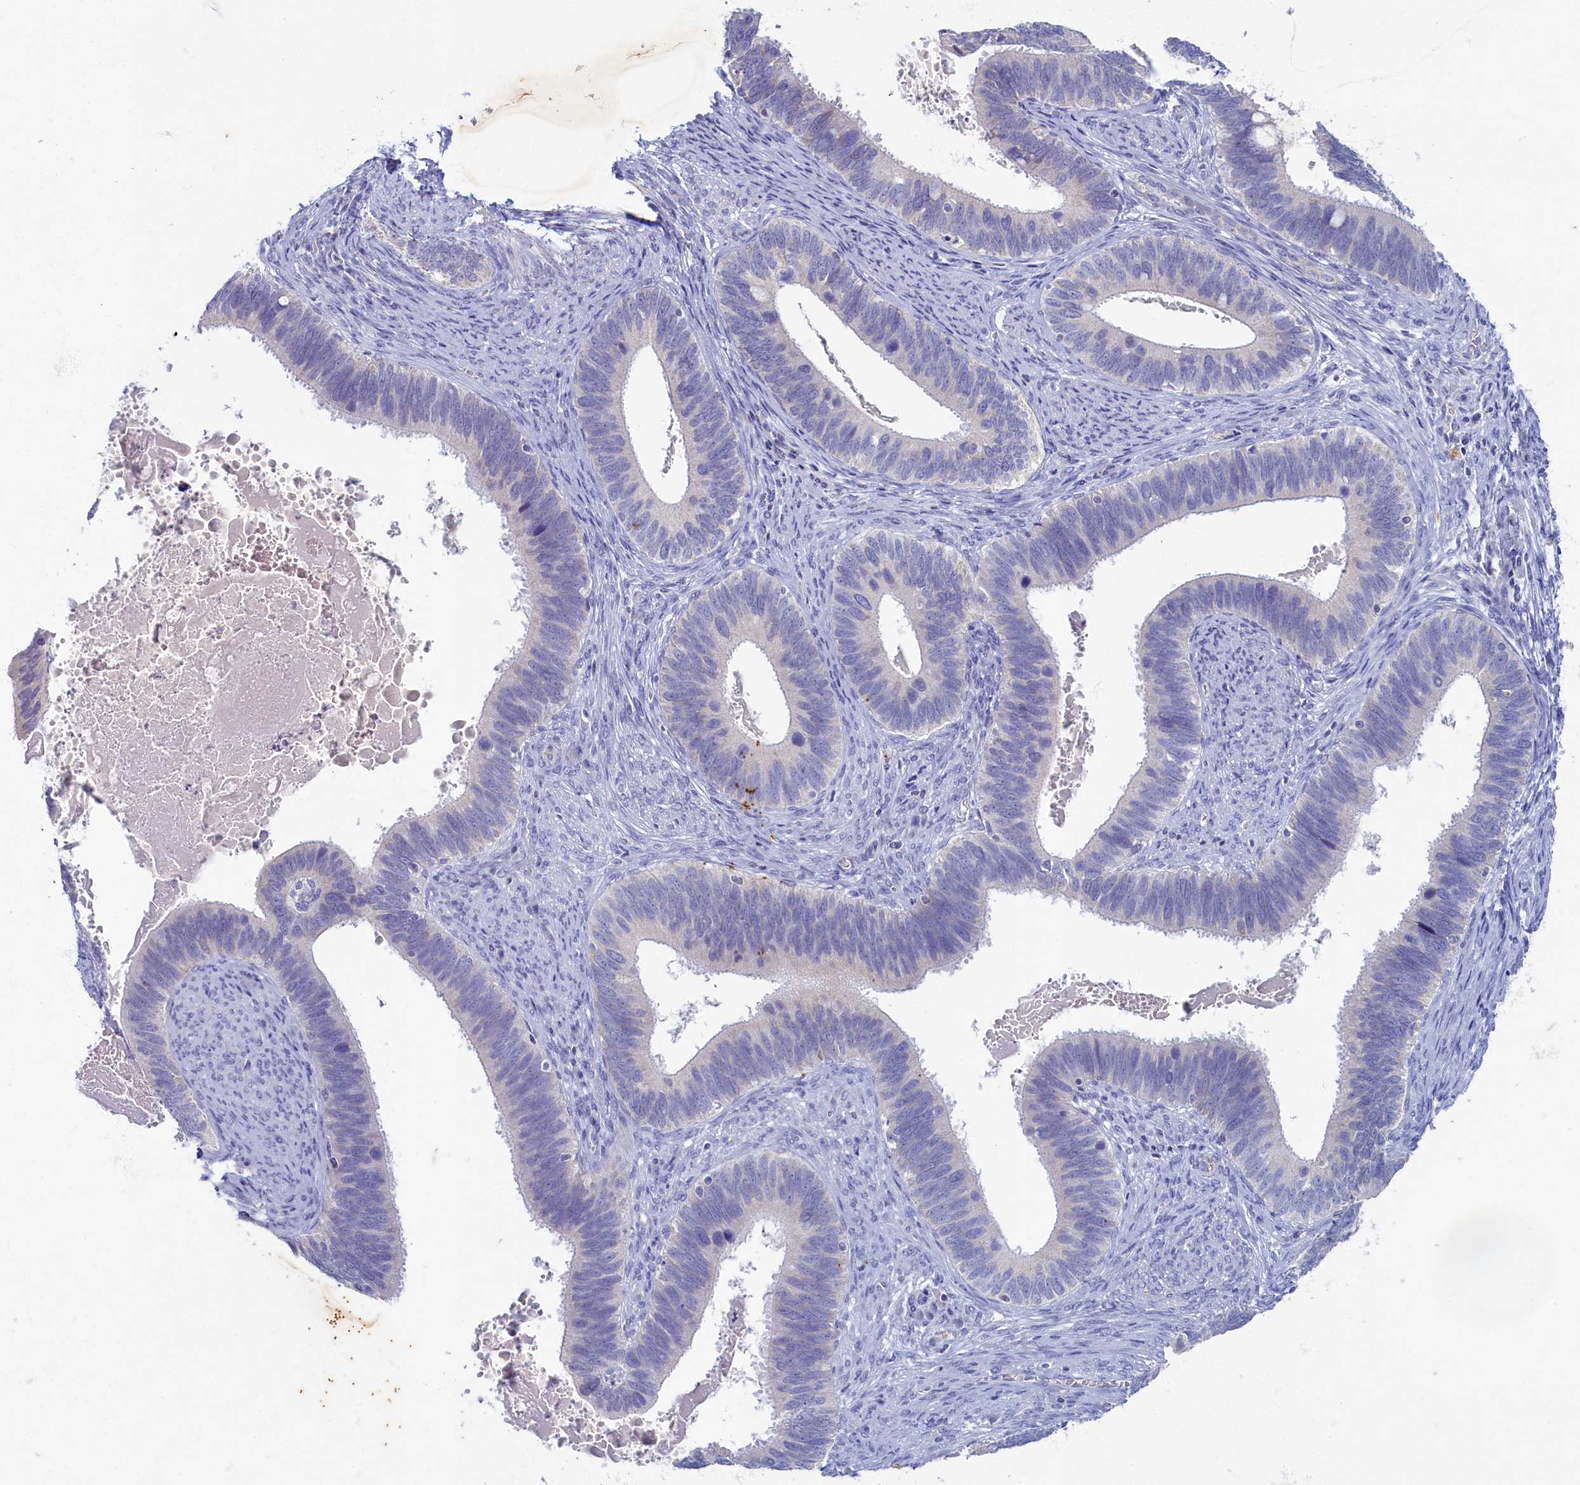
{"staining": {"intensity": "negative", "quantity": "none", "location": "none"}, "tissue": "cervical cancer", "cell_type": "Tumor cells", "image_type": "cancer", "snomed": [{"axis": "morphology", "description": "Adenocarcinoma, NOS"}, {"axis": "topography", "description": "Cervix"}], "caption": "Tumor cells are negative for protein expression in human cervical adenocarcinoma.", "gene": "OCIAD2", "patient": {"sex": "female", "age": 42}}